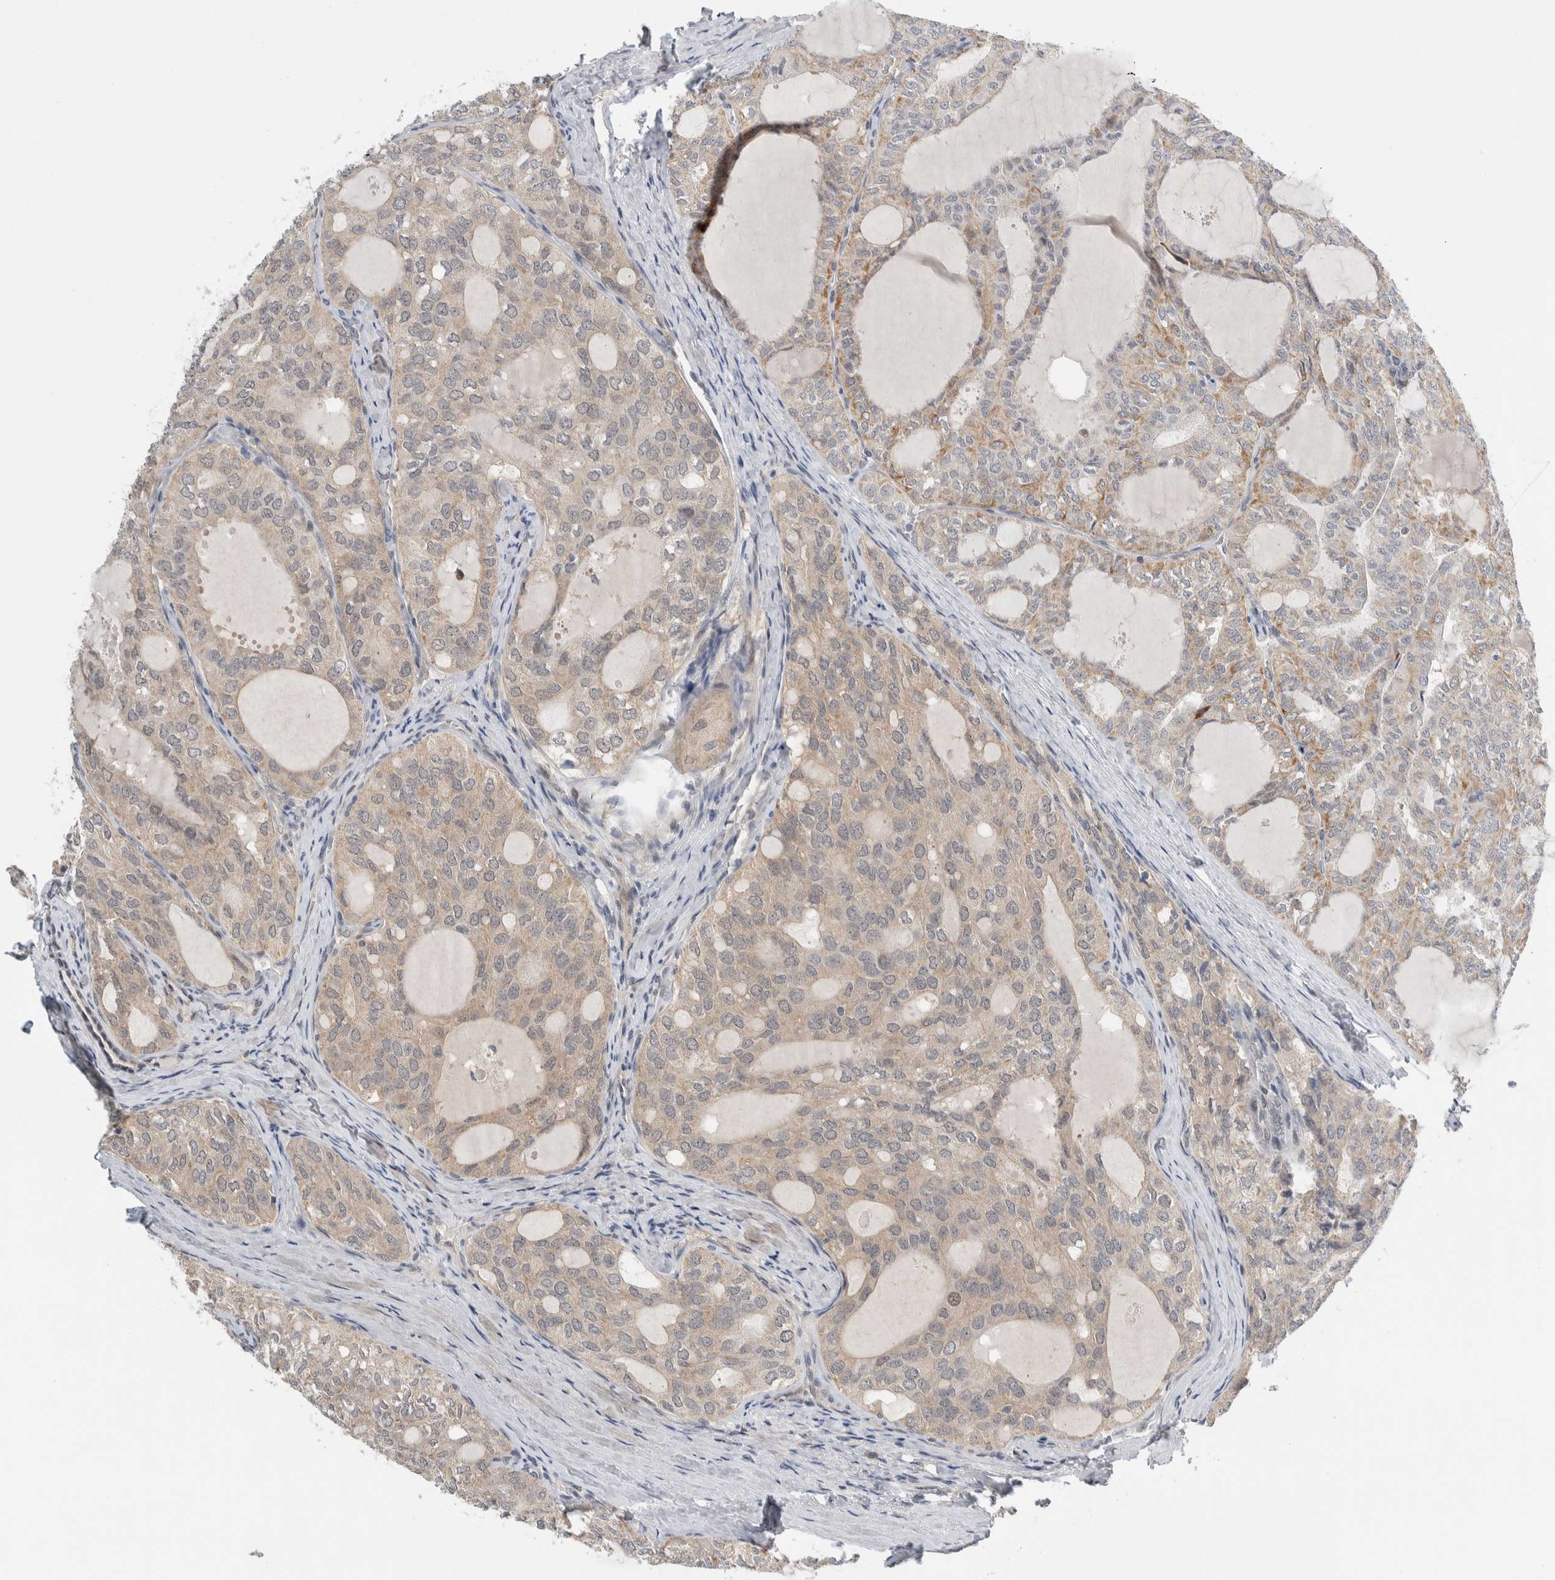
{"staining": {"intensity": "weak", "quantity": "25%-75%", "location": "cytoplasmic/membranous"}, "tissue": "thyroid cancer", "cell_type": "Tumor cells", "image_type": "cancer", "snomed": [{"axis": "morphology", "description": "Follicular adenoma carcinoma, NOS"}, {"axis": "topography", "description": "Thyroid gland"}], "caption": "A brown stain labels weak cytoplasmic/membranous staining of a protein in human thyroid follicular adenoma carcinoma tumor cells.", "gene": "SHPK", "patient": {"sex": "male", "age": 75}}